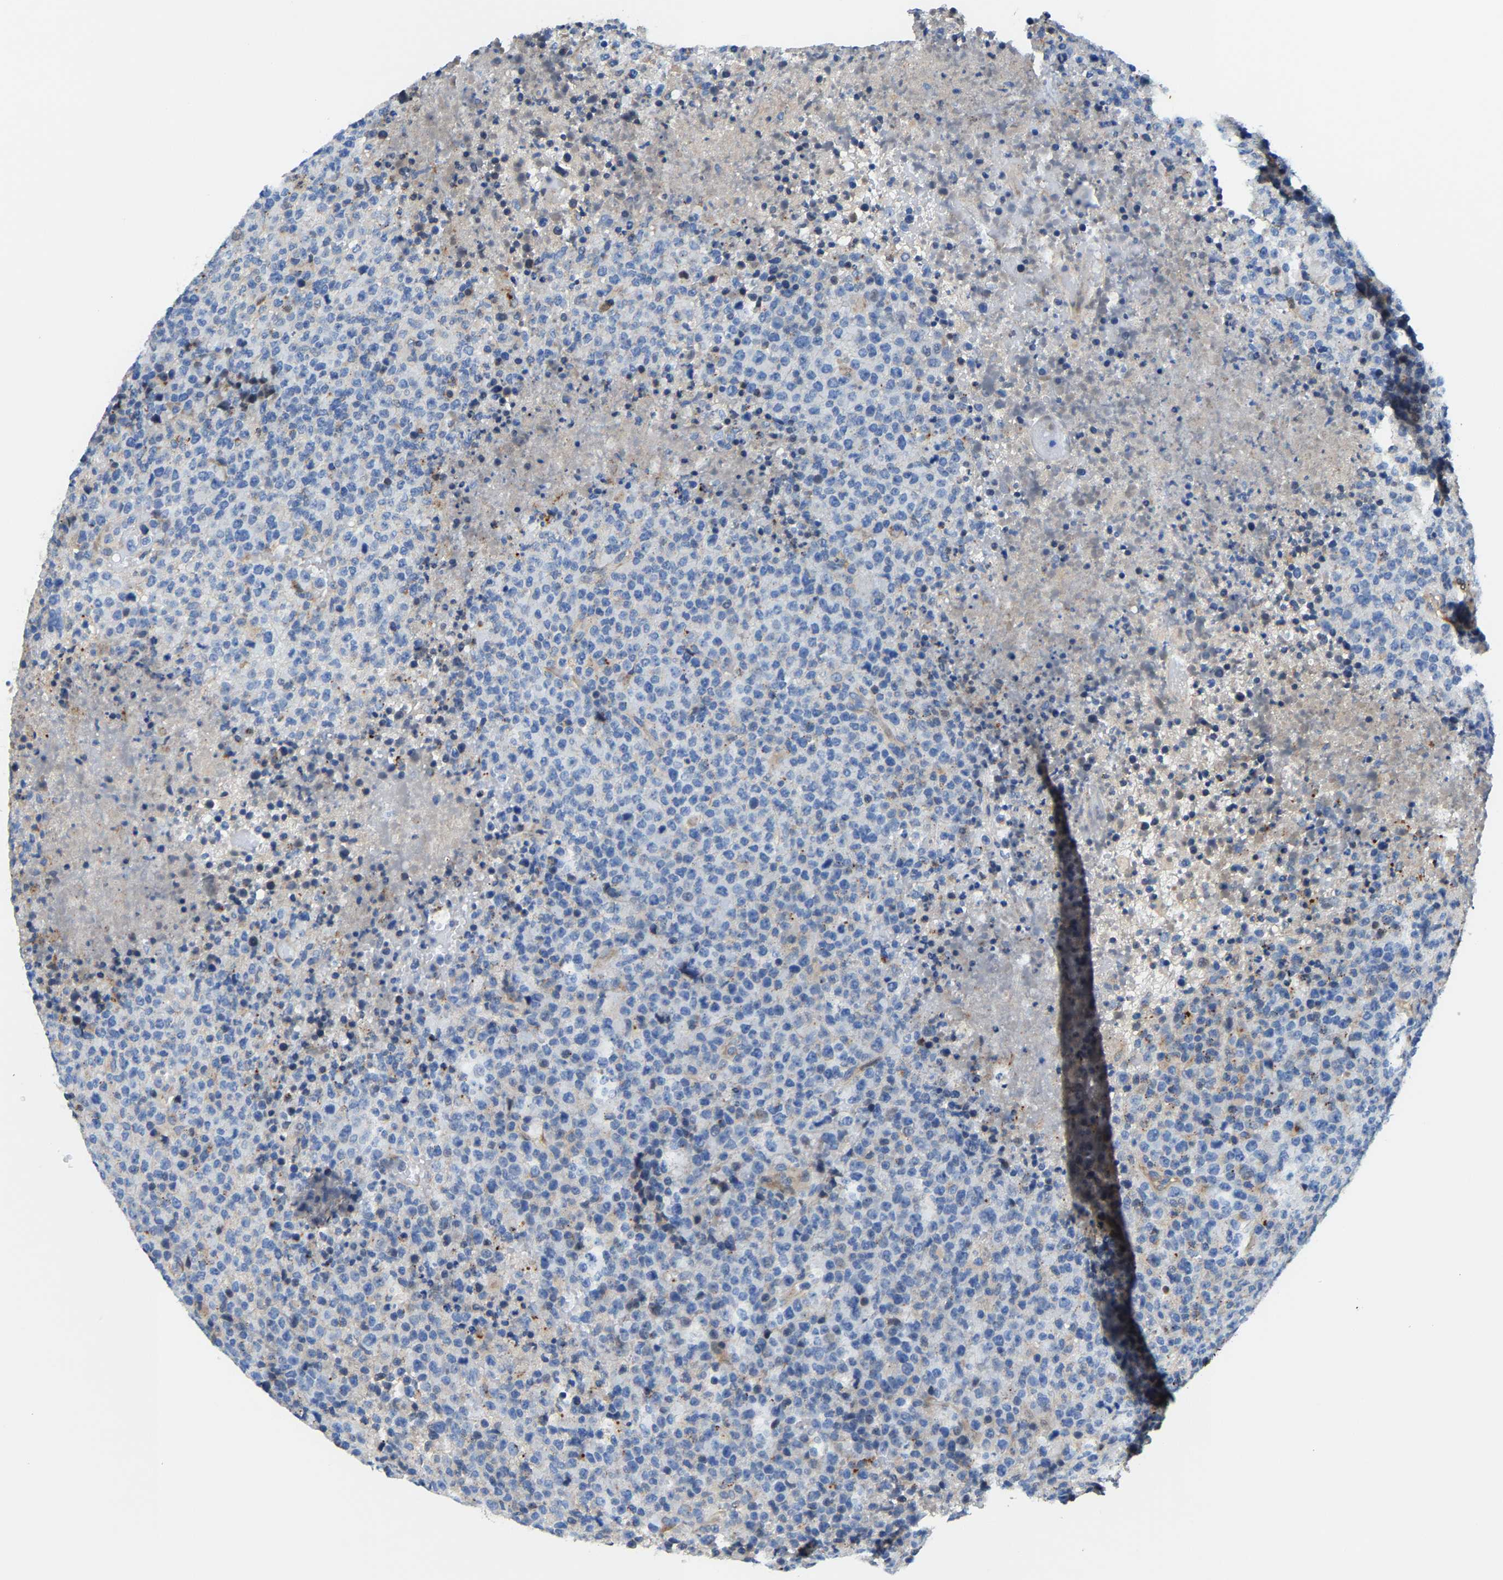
{"staining": {"intensity": "negative", "quantity": "none", "location": "none"}, "tissue": "lymphoma", "cell_type": "Tumor cells", "image_type": "cancer", "snomed": [{"axis": "morphology", "description": "Malignant lymphoma, non-Hodgkin's type, High grade"}, {"axis": "topography", "description": "Lymph node"}], "caption": "IHC histopathology image of human lymphoma stained for a protein (brown), which displays no staining in tumor cells.", "gene": "DPP7", "patient": {"sex": "male", "age": 13}}